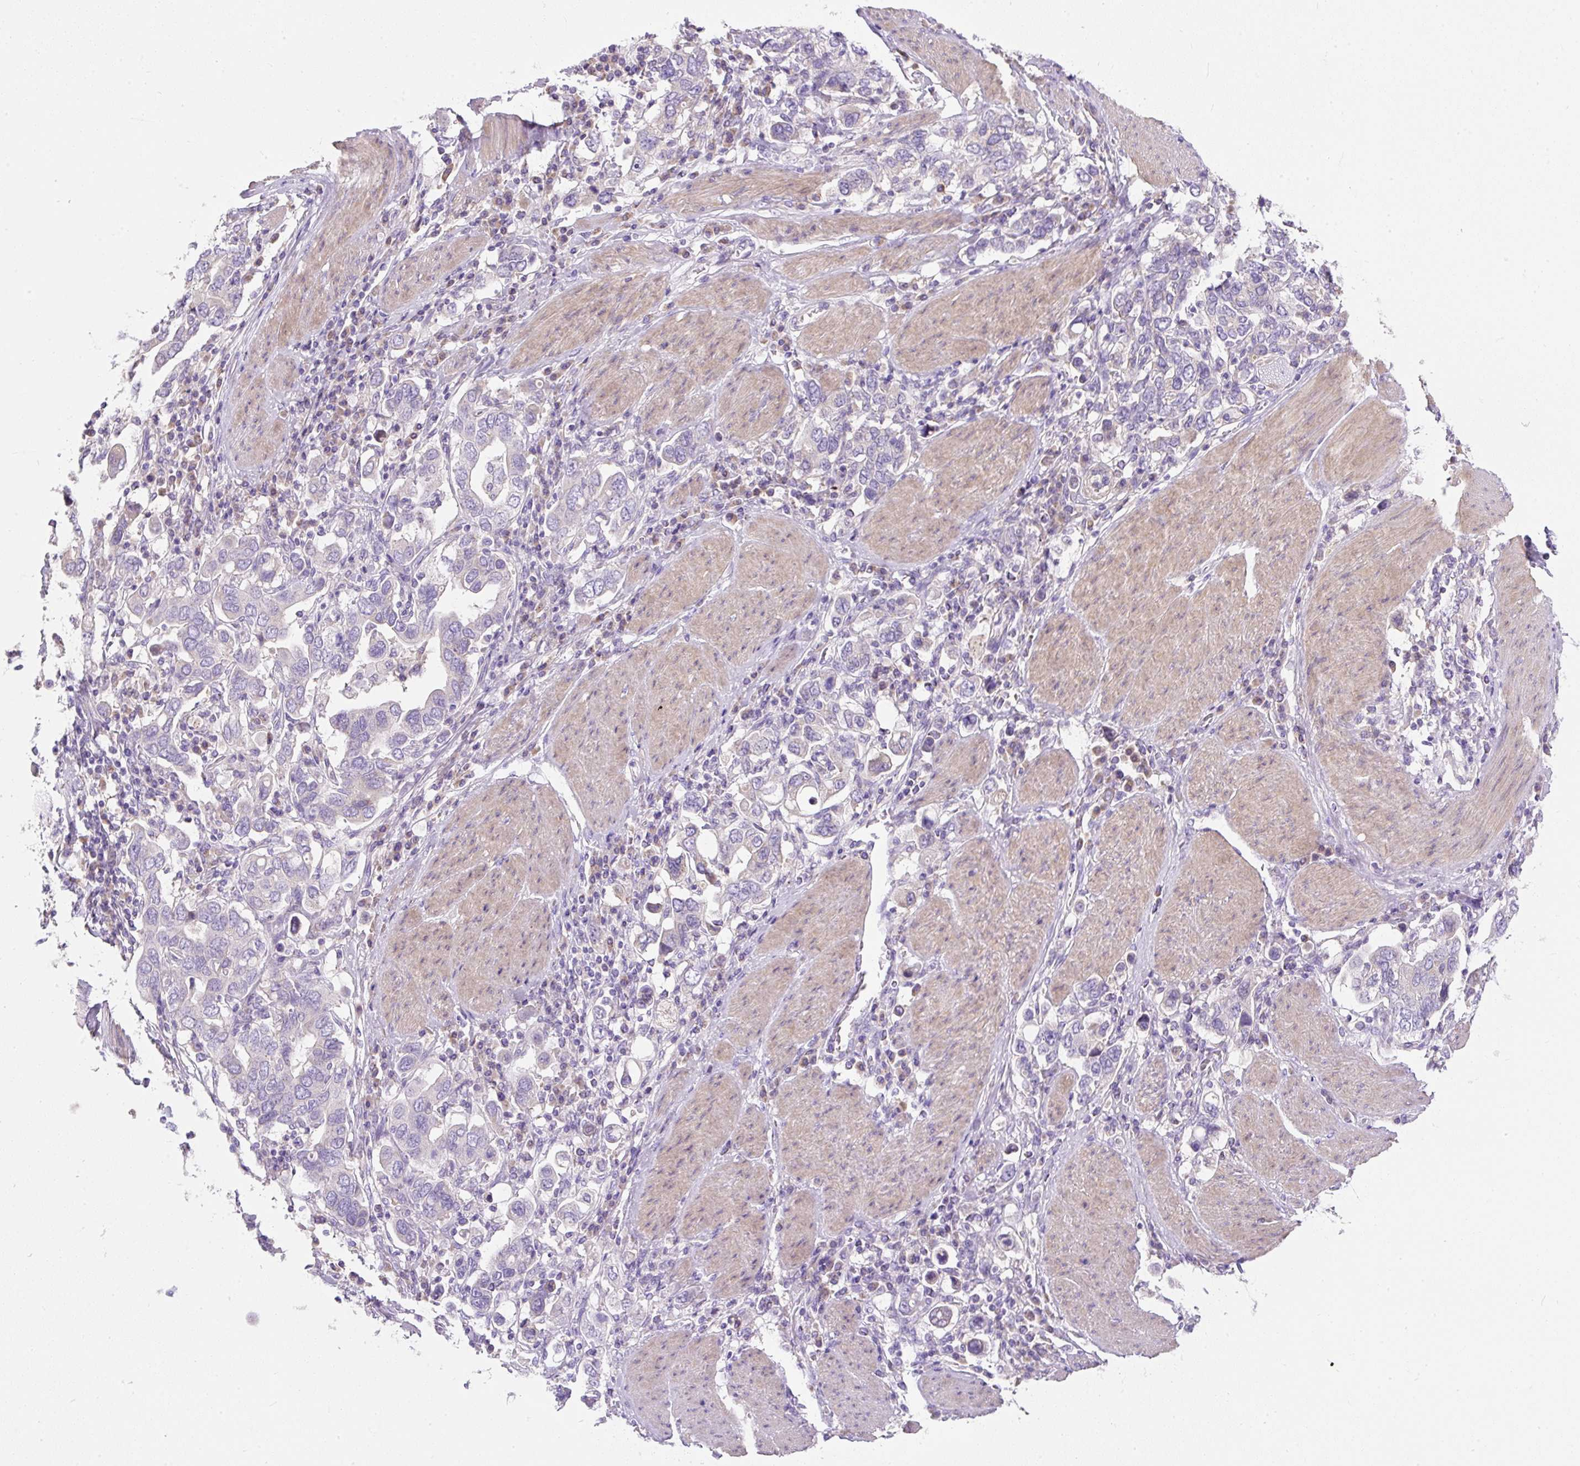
{"staining": {"intensity": "negative", "quantity": "none", "location": "none"}, "tissue": "stomach cancer", "cell_type": "Tumor cells", "image_type": "cancer", "snomed": [{"axis": "morphology", "description": "Adenocarcinoma, NOS"}, {"axis": "topography", "description": "Stomach, upper"}], "caption": "A high-resolution photomicrograph shows immunohistochemistry staining of stomach cancer, which exhibits no significant positivity in tumor cells.", "gene": "SUSD5", "patient": {"sex": "male", "age": 62}}